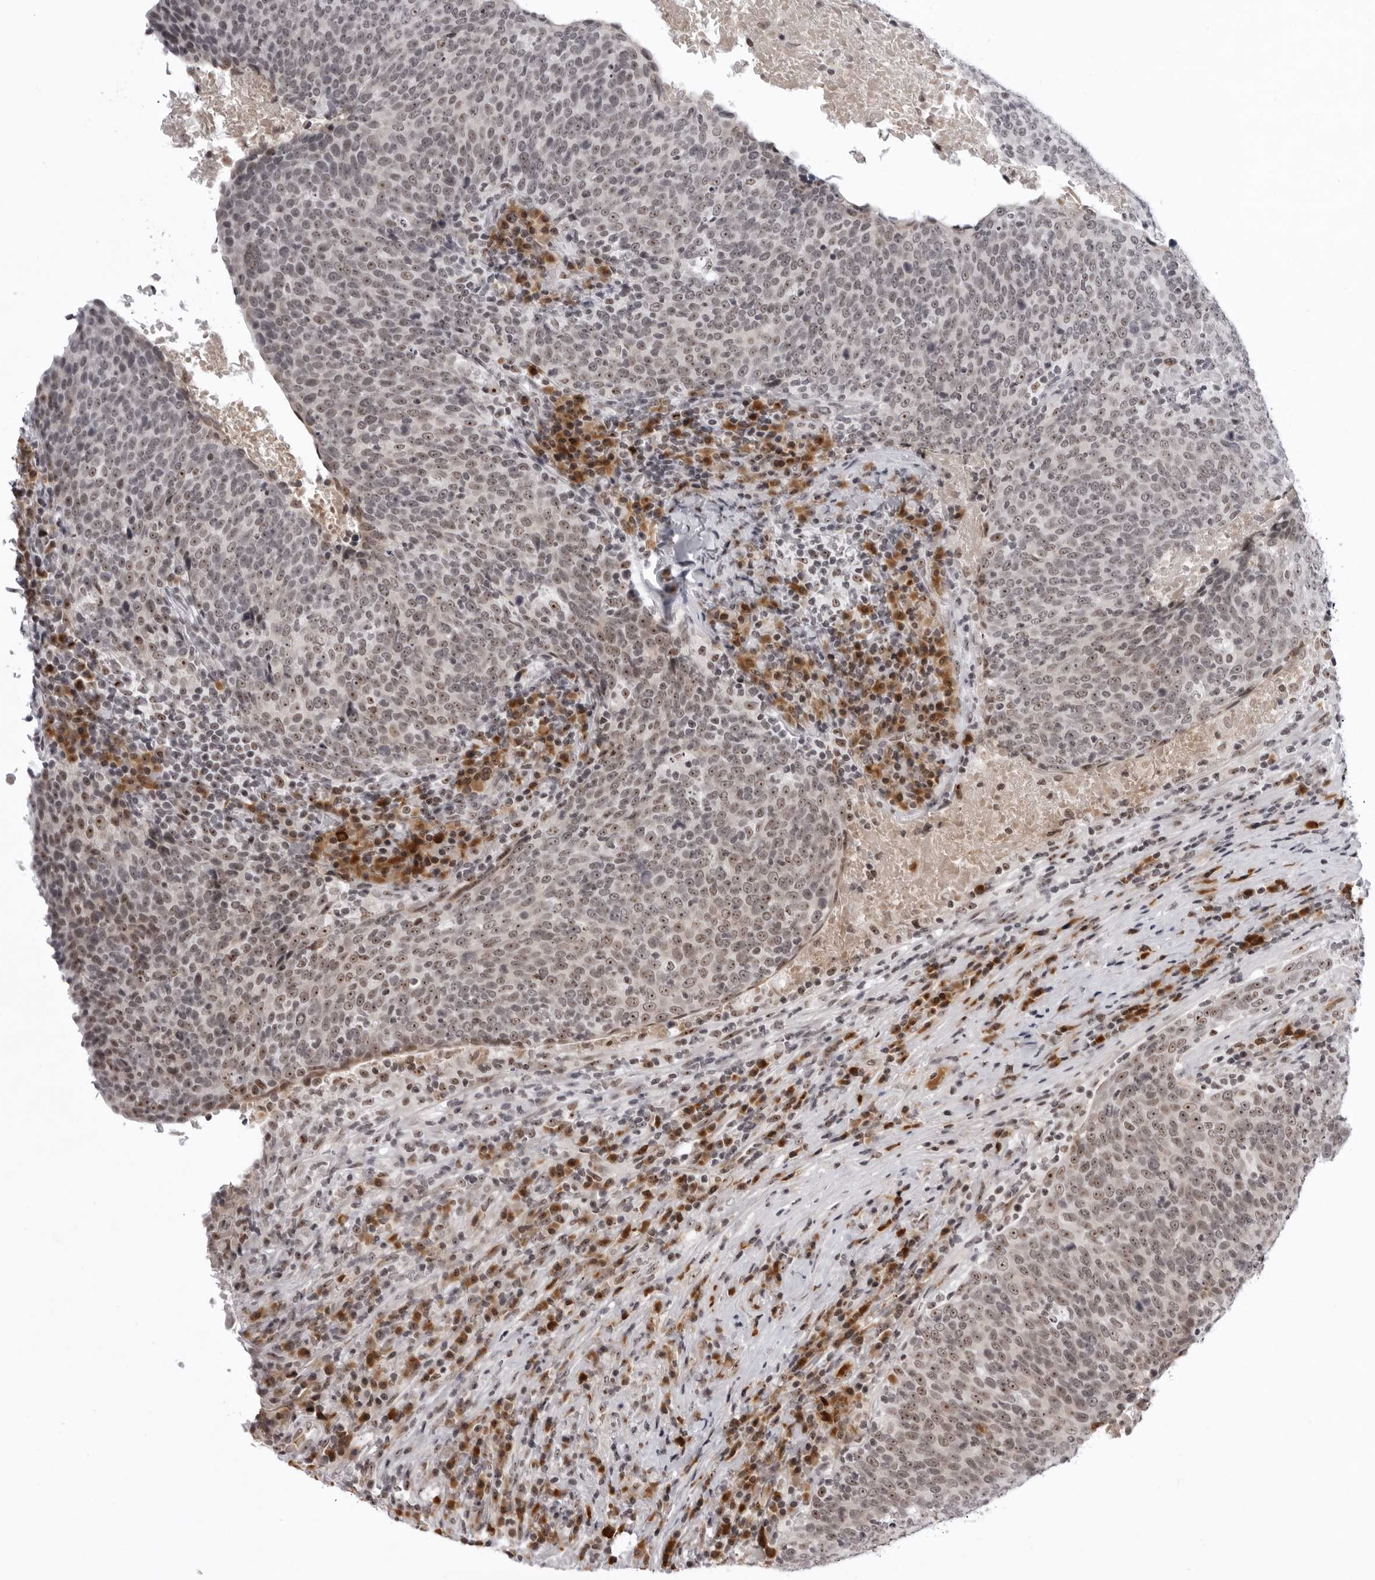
{"staining": {"intensity": "moderate", "quantity": ">75%", "location": "nuclear"}, "tissue": "head and neck cancer", "cell_type": "Tumor cells", "image_type": "cancer", "snomed": [{"axis": "morphology", "description": "Squamous cell carcinoma, NOS"}, {"axis": "morphology", "description": "Squamous cell carcinoma, metastatic, NOS"}, {"axis": "topography", "description": "Lymph node"}, {"axis": "topography", "description": "Head-Neck"}], "caption": "Protein expression analysis of human head and neck squamous cell carcinoma reveals moderate nuclear expression in about >75% of tumor cells.", "gene": "EXOSC10", "patient": {"sex": "male", "age": 62}}